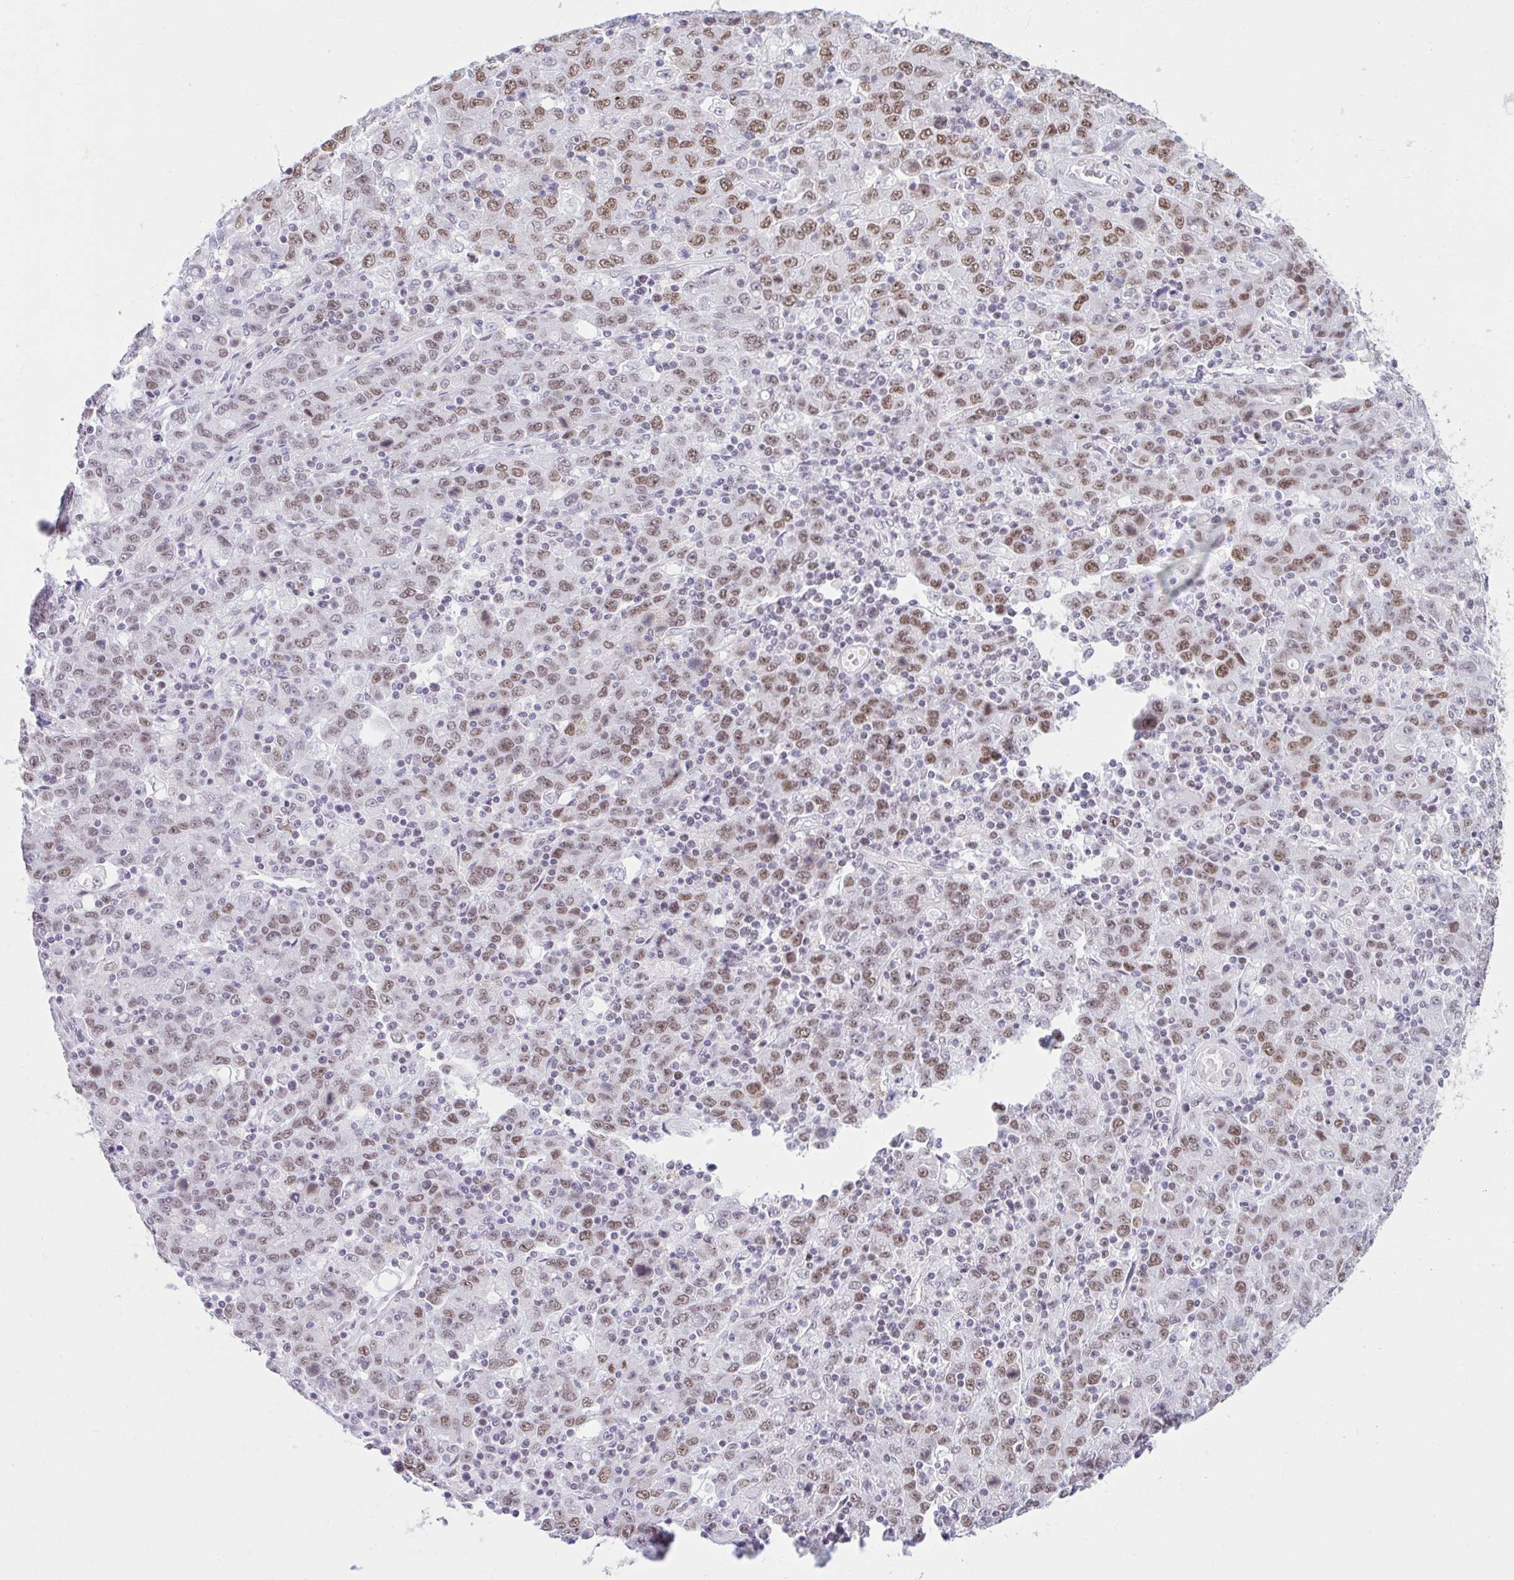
{"staining": {"intensity": "moderate", "quantity": "25%-75%", "location": "nuclear"}, "tissue": "stomach cancer", "cell_type": "Tumor cells", "image_type": "cancer", "snomed": [{"axis": "morphology", "description": "Adenocarcinoma, NOS"}, {"axis": "topography", "description": "Stomach, upper"}], "caption": "Stomach cancer tissue demonstrates moderate nuclear staining in approximately 25%-75% of tumor cells, visualized by immunohistochemistry.", "gene": "PABIR1", "patient": {"sex": "male", "age": 69}}